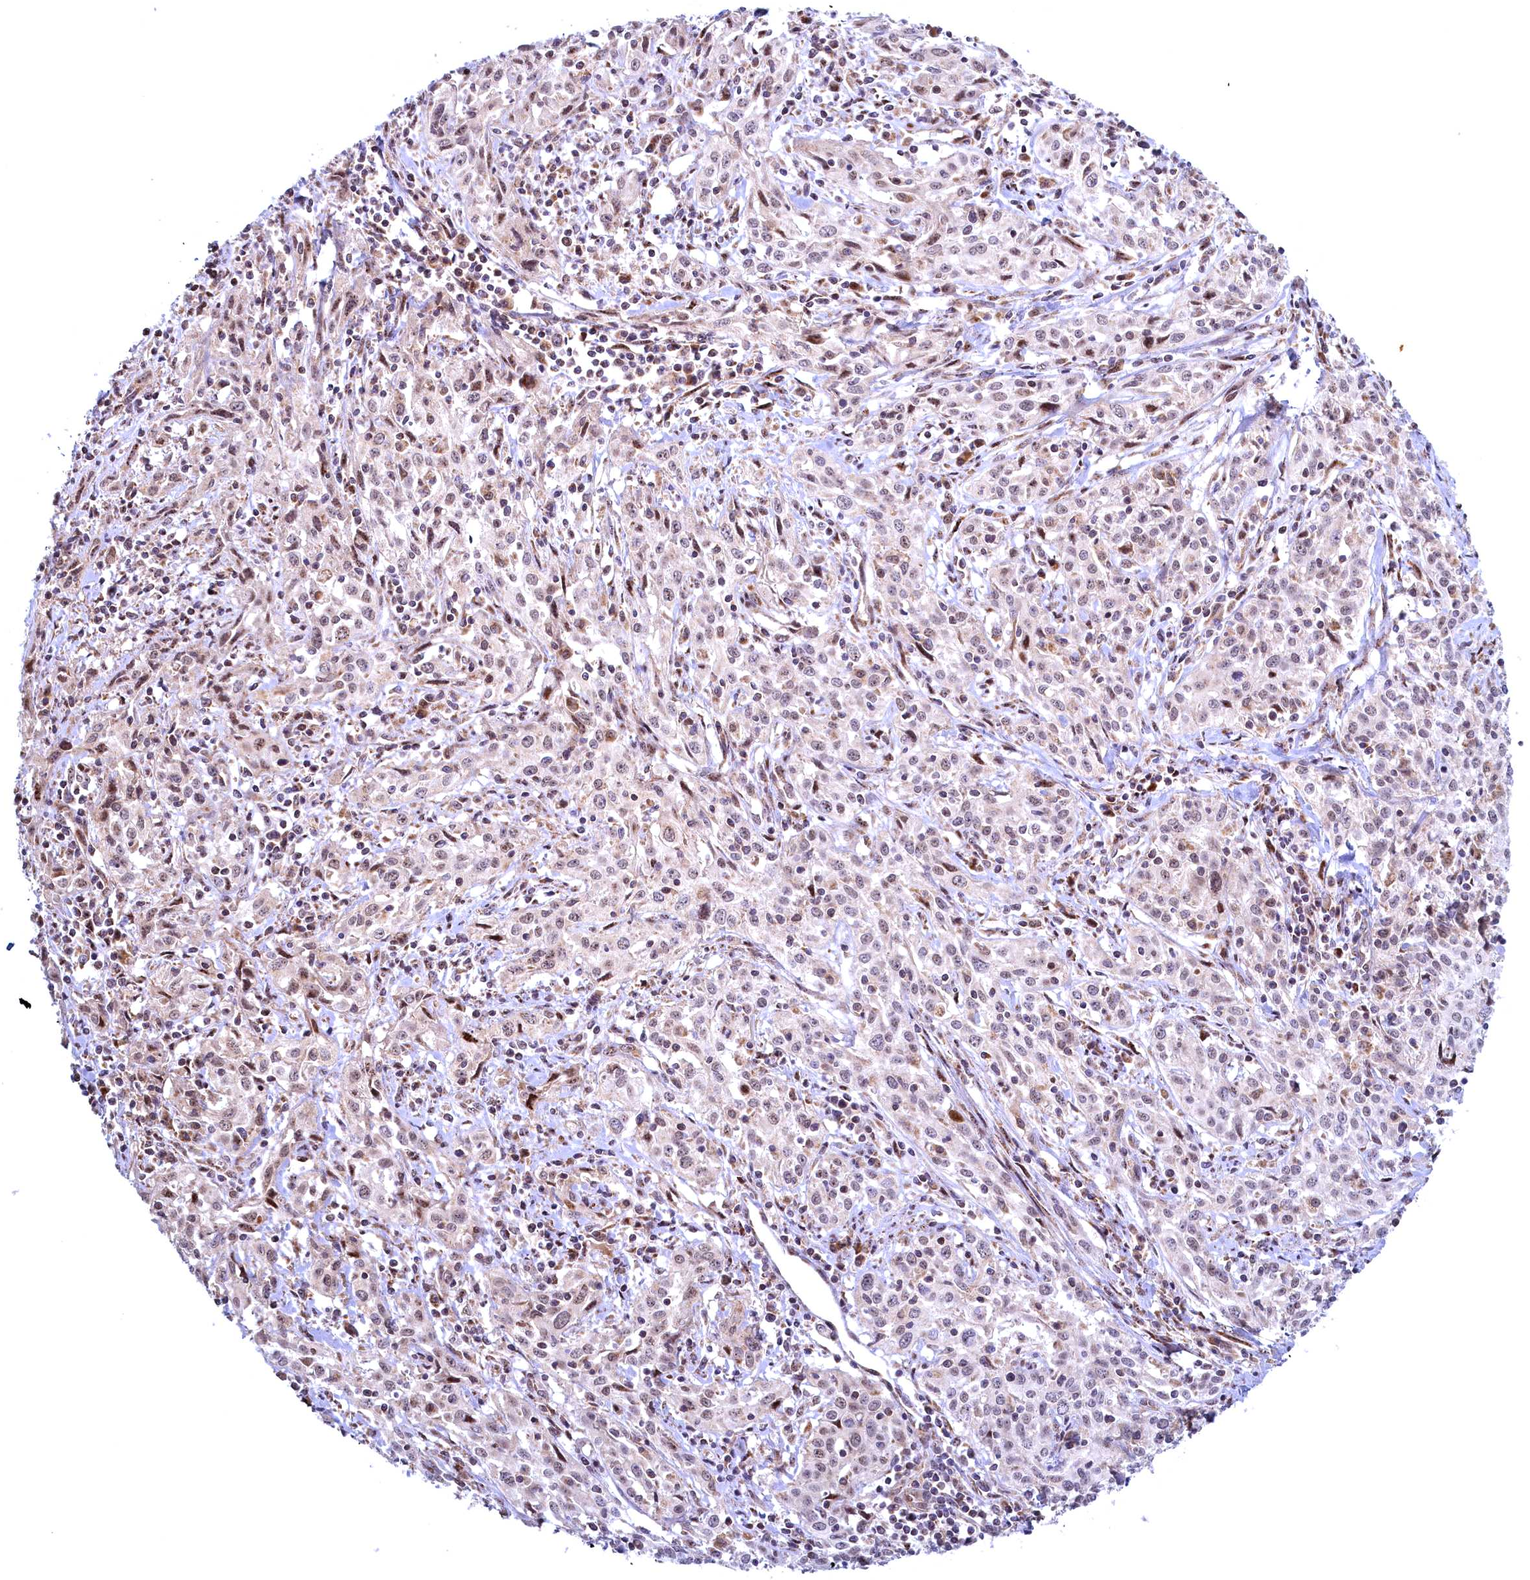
{"staining": {"intensity": "weak", "quantity": "25%-75%", "location": "nuclear"}, "tissue": "cervical cancer", "cell_type": "Tumor cells", "image_type": "cancer", "snomed": [{"axis": "morphology", "description": "Squamous cell carcinoma, NOS"}, {"axis": "topography", "description": "Cervix"}], "caption": "The immunohistochemical stain shows weak nuclear positivity in tumor cells of cervical cancer (squamous cell carcinoma) tissue.", "gene": "PLA2G10", "patient": {"sex": "female", "age": 57}}